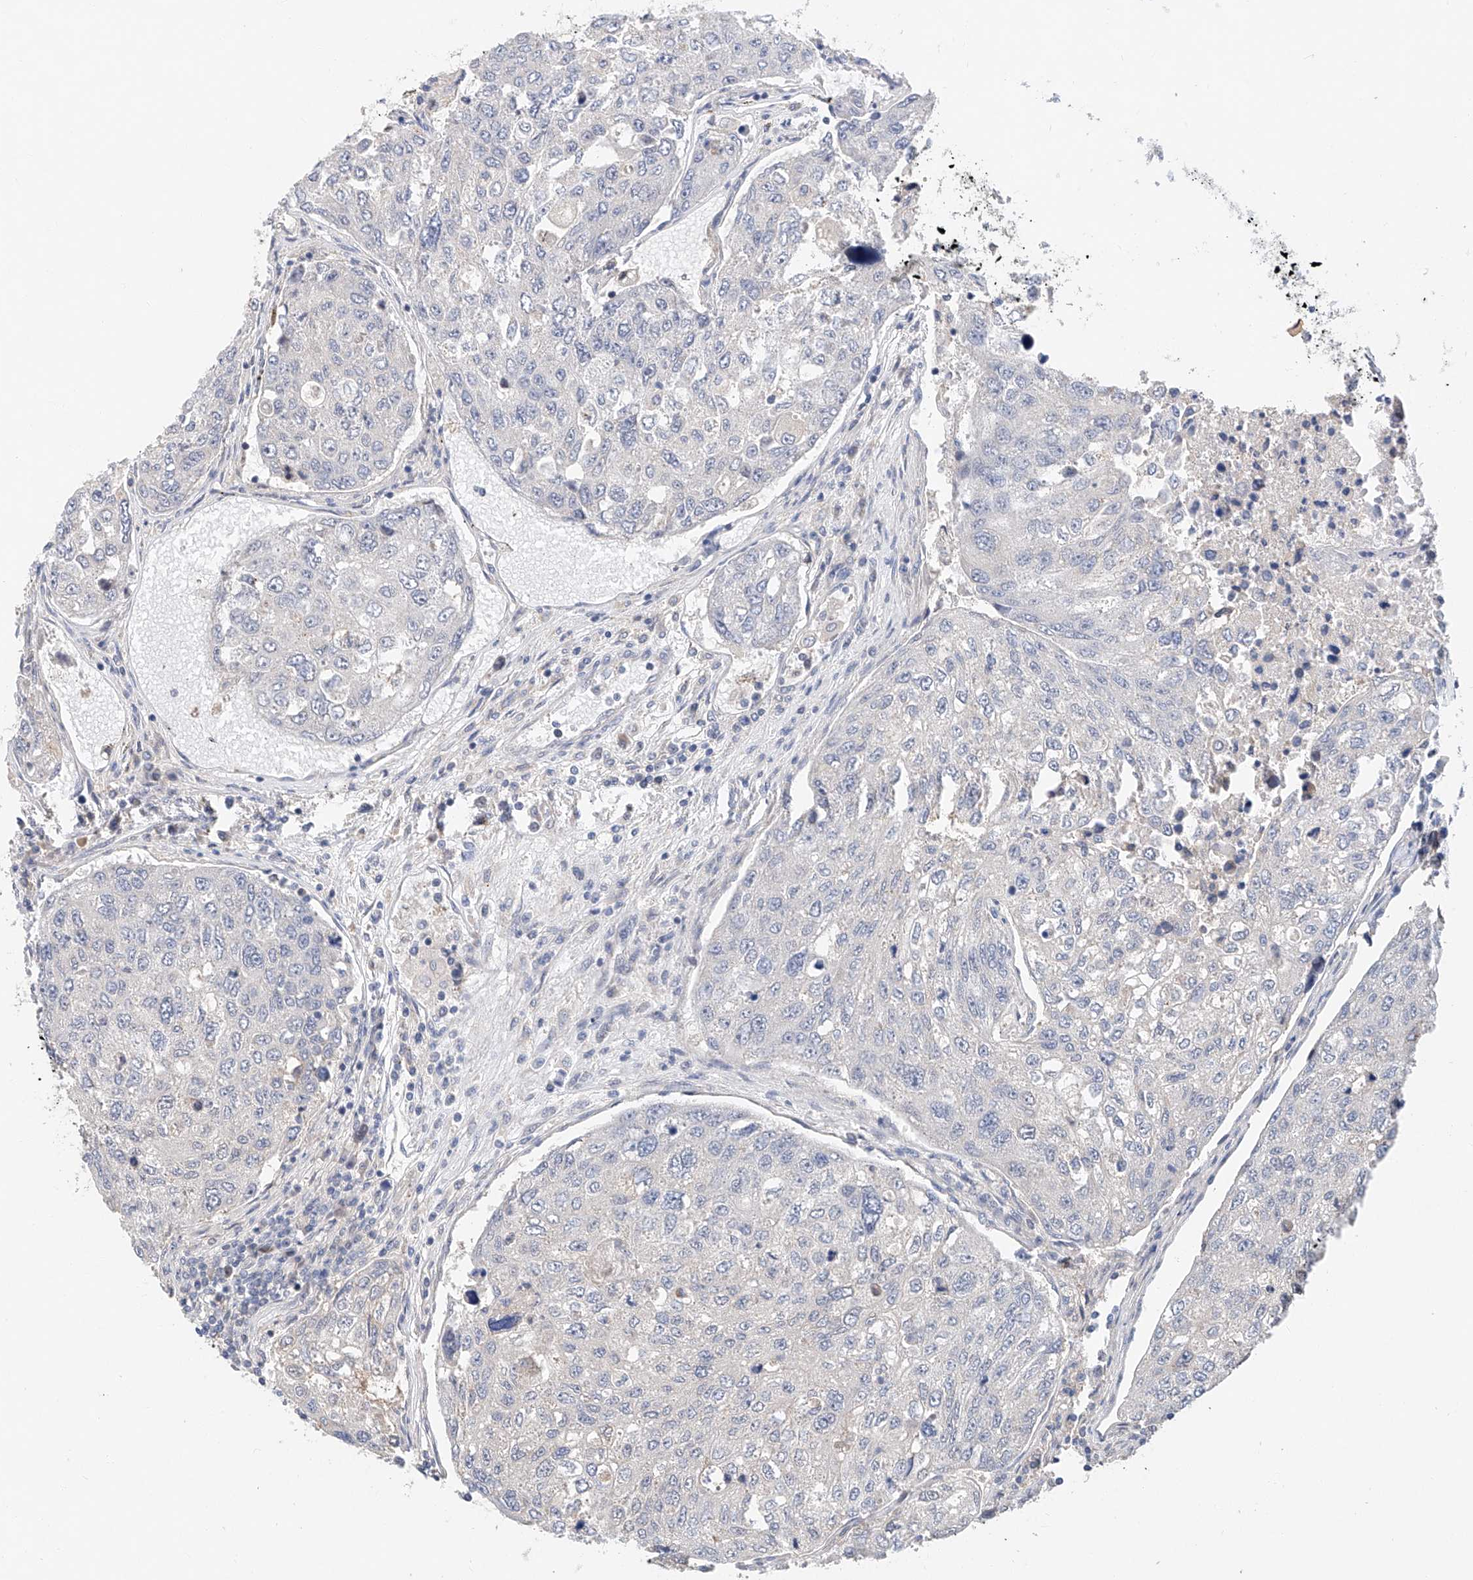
{"staining": {"intensity": "negative", "quantity": "none", "location": "none"}, "tissue": "urothelial cancer", "cell_type": "Tumor cells", "image_type": "cancer", "snomed": [{"axis": "morphology", "description": "Urothelial carcinoma, High grade"}, {"axis": "topography", "description": "Lymph node"}, {"axis": "topography", "description": "Urinary bladder"}], "caption": "An image of urothelial carcinoma (high-grade) stained for a protein exhibits no brown staining in tumor cells.", "gene": "FUCA2", "patient": {"sex": "male", "age": 51}}